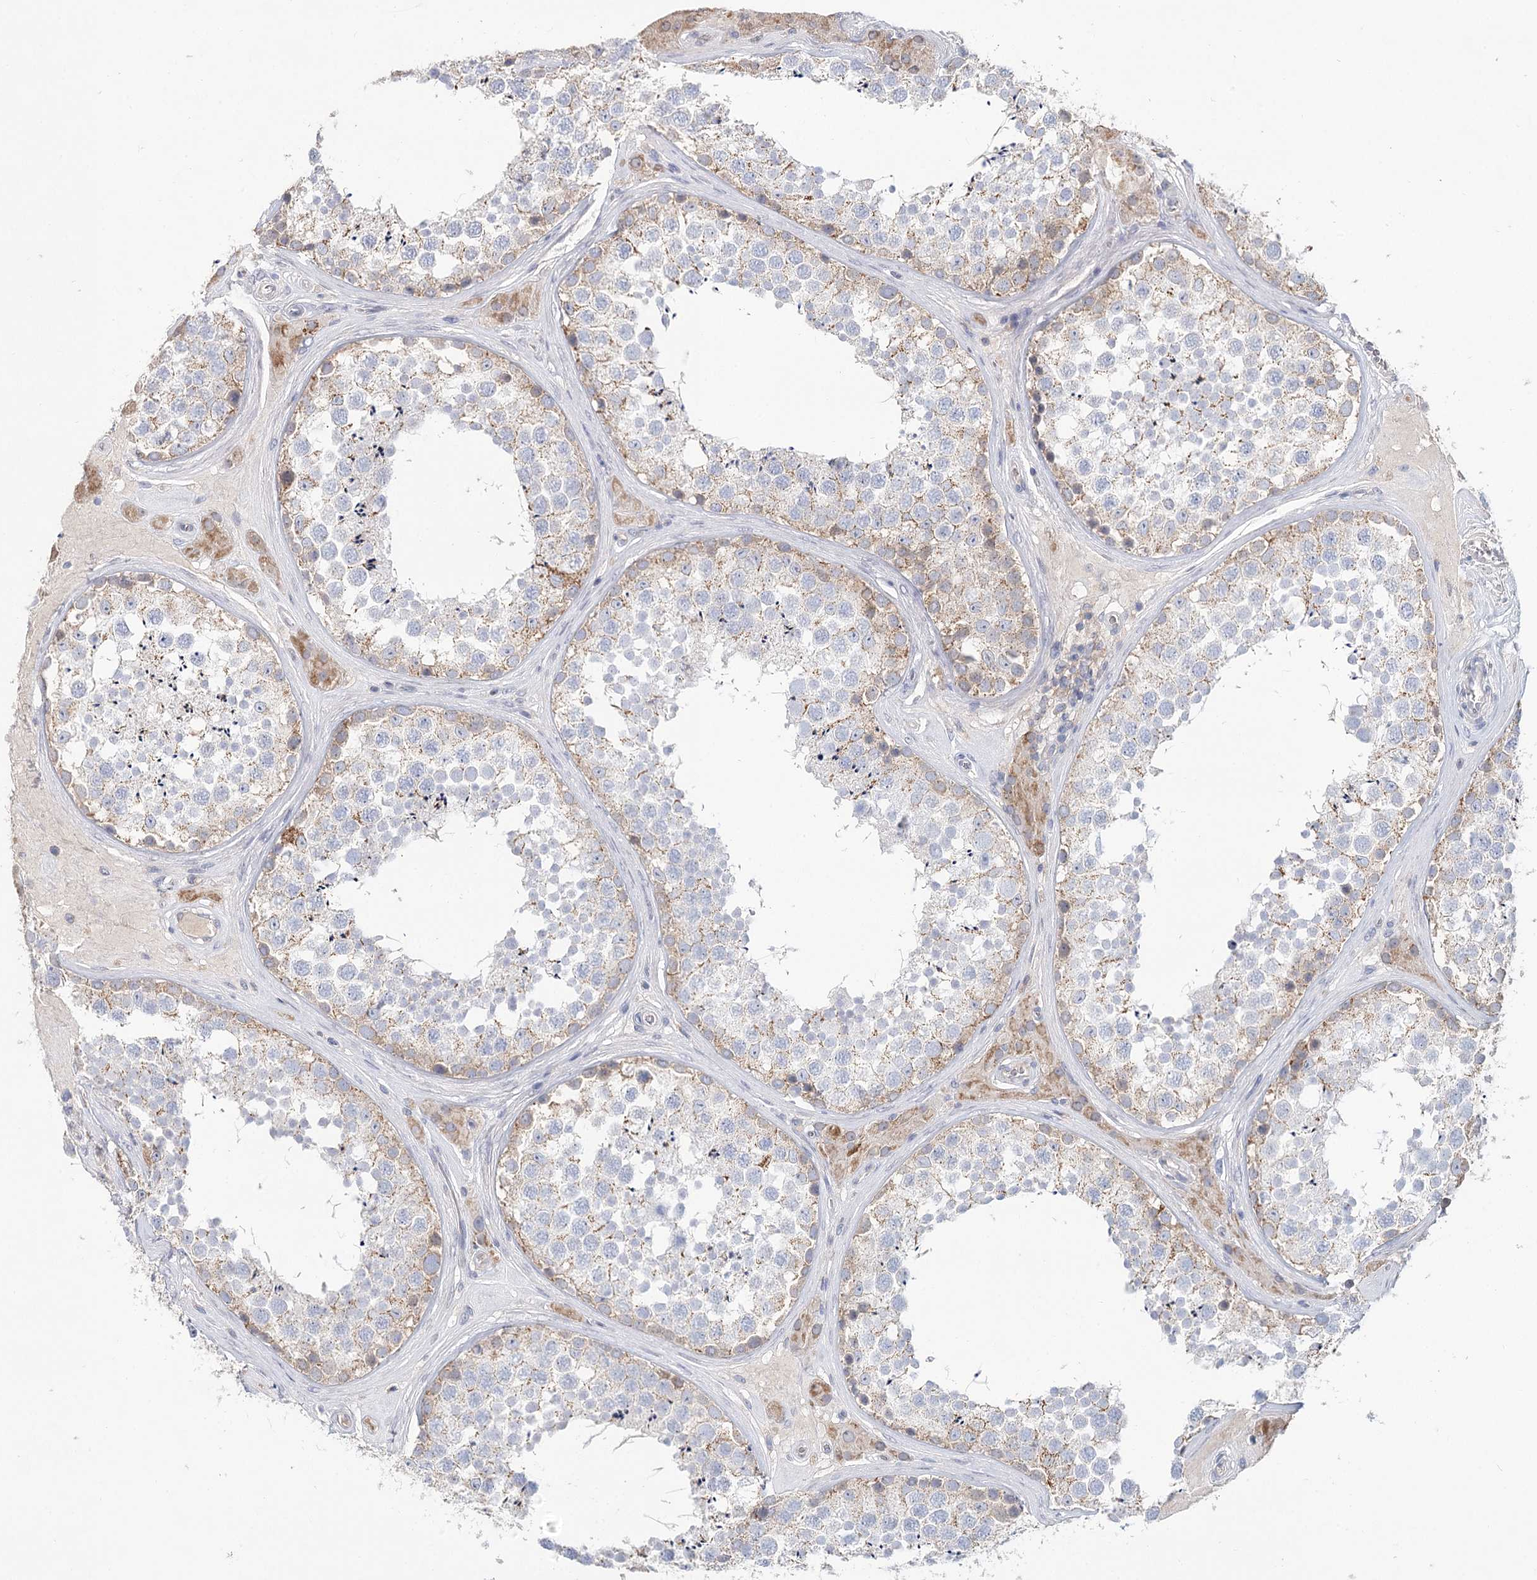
{"staining": {"intensity": "weak", "quantity": "25%-75%", "location": "cytoplasmic/membranous"}, "tissue": "testis", "cell_type": "Cells in seminiferous ducts", "image_type": "normal", "snomed": [{"axis": "morphology", "description": "Normal tissue, NOS"}, {"axis": "topography", "description": "Testis"}], "caption": "Protein analysis of unremarkable testis demonstrates weak cytoplasmic/membranous staining in approximately 25%-75% of cells in seminiferous ducts.", "gene": "ARHGAP44", "patient": {"sex": "male", "age": 46}}